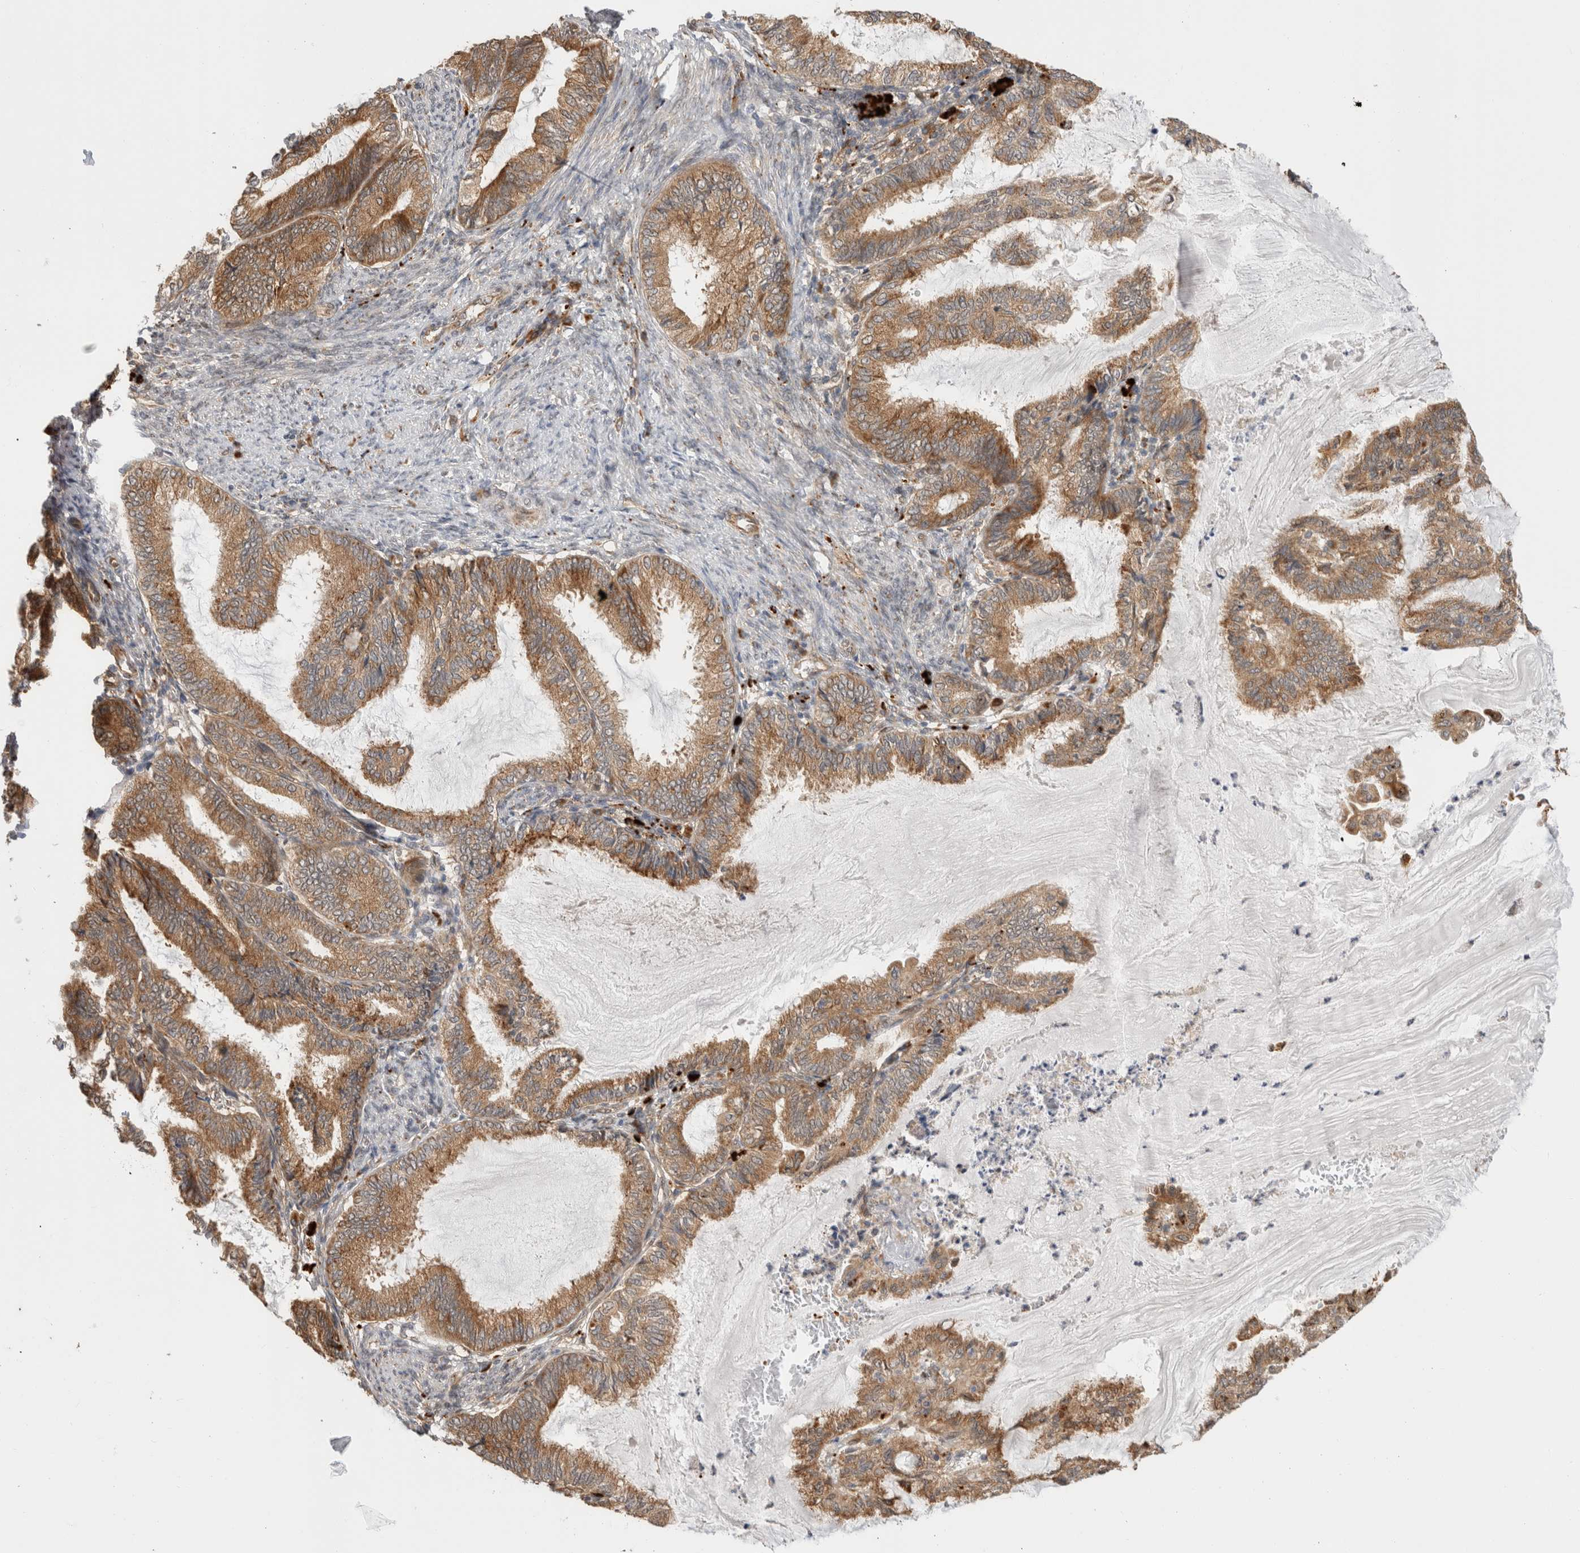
{"staining": {"intensity": "moderate", "quantity": ">75%", "location": "cytoplasmic/membranous"}, "tissue": "endometrial cancer", "cell_type": "Tumor cells", "image_type": "cancer", "snomed": [{"axis": "morphology", "description": "Adenocarcinoma, NOS"}, {"axis": "topography", "description": "Endometrium"}], "caption": "A medium amount of moderate cytoplasmic/membranous staining is present in about >75% of tumor cells in adenocarcinoma (endometrial) tissue.", "gene": "ACTL9", "patient": {"sex": "female", "age": 86}}